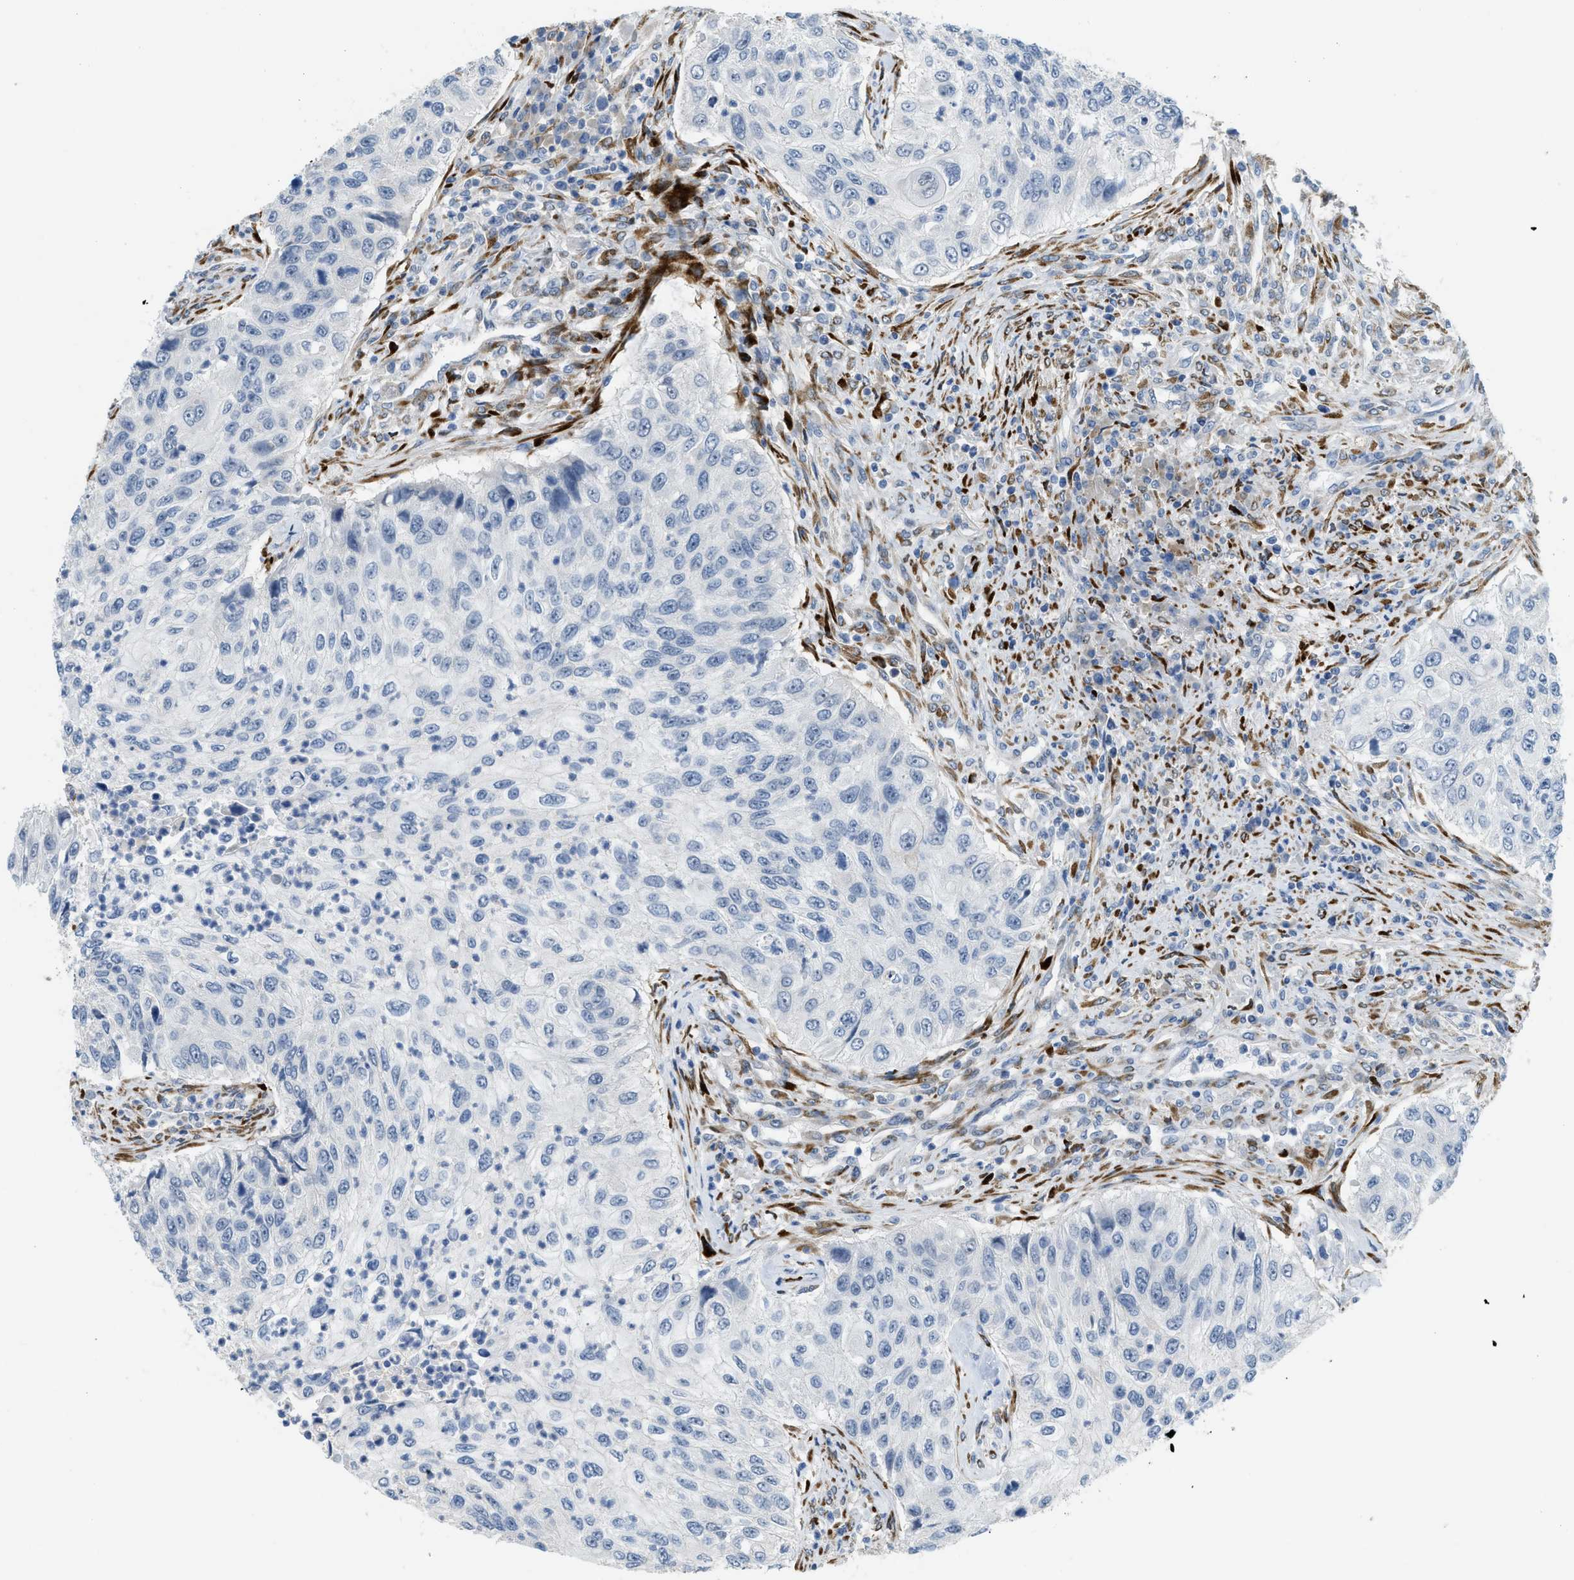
{"staining": {"intensity": "negative", "quantity": "none", "location": "none"}, "tissue": "urothelial cancer", "cell_type": "Tumor cells", "image_type": "cancer", "snomed": [{"axis": "morphology", "description": "Urothelial carcinoma, High grade"}, {"axis": "topography", "description": "Urinary bladder"}], "caption": "Urothelial cancer stained for a protein using immunohistochemistry (IHC) exhibits no positivity tumor cells.", "gene": "TMEM154", "patient": {"sex": "female", "age": 60}}